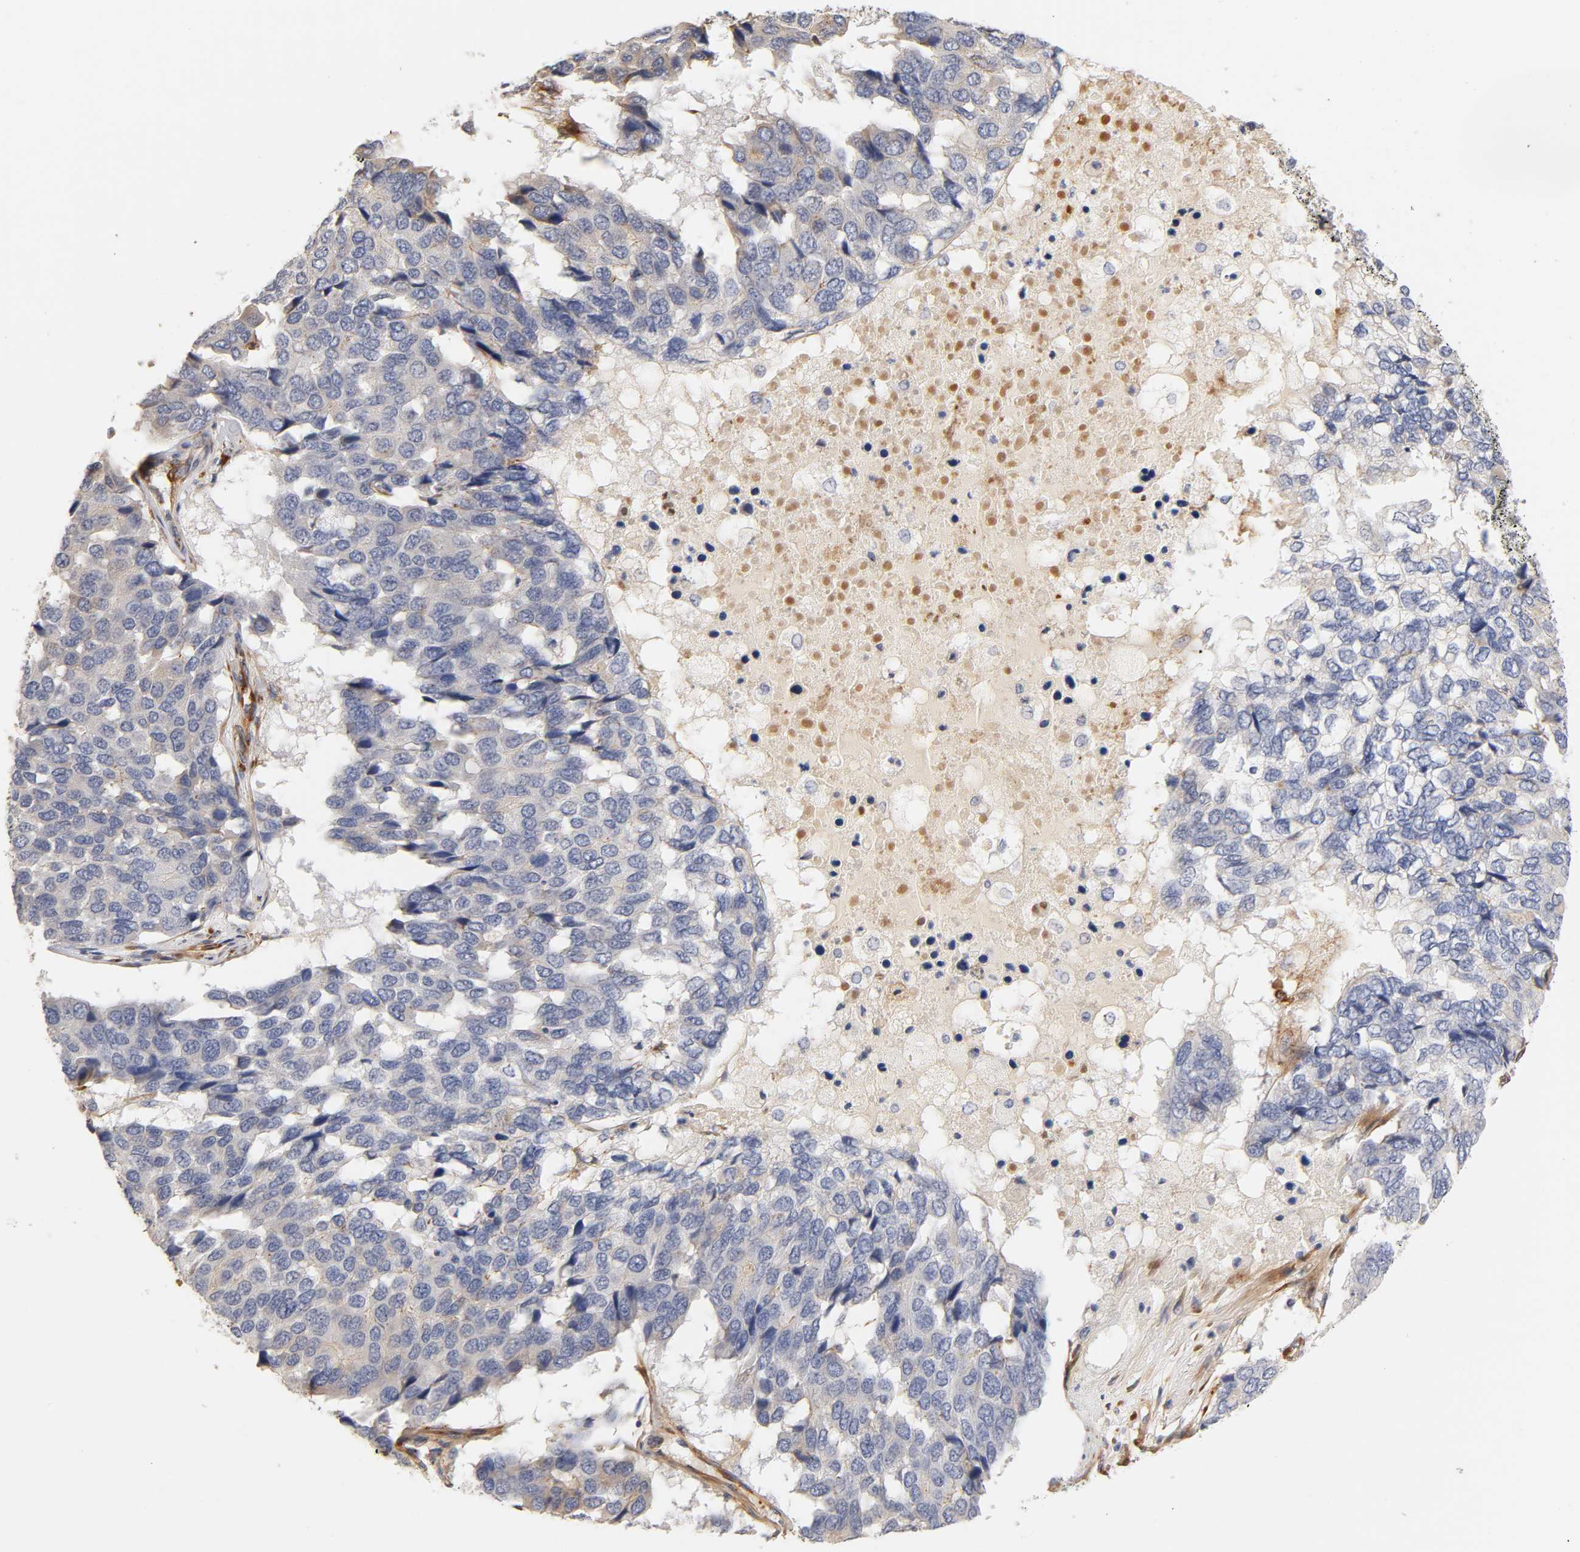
{"staining": {"intensity": "negative", "quantity": "none", "location": "none"}, "tissue": "pancreatic cancer", "cell_type": "Tumor cells", "image_type": "cancer", "snomed": [{"axis": "morphology", "description": "Adenocarcinoma, NOS"}, {"axis": "topography", "description": "Pancreas"}], "caption": "This is an immunohistochemistry (IHC) image of pancreatic adenocarcinoma. There is no staining in tumor cells.", "gene": "LAMB1", "patient": {"sex": "male", "age": 50}}